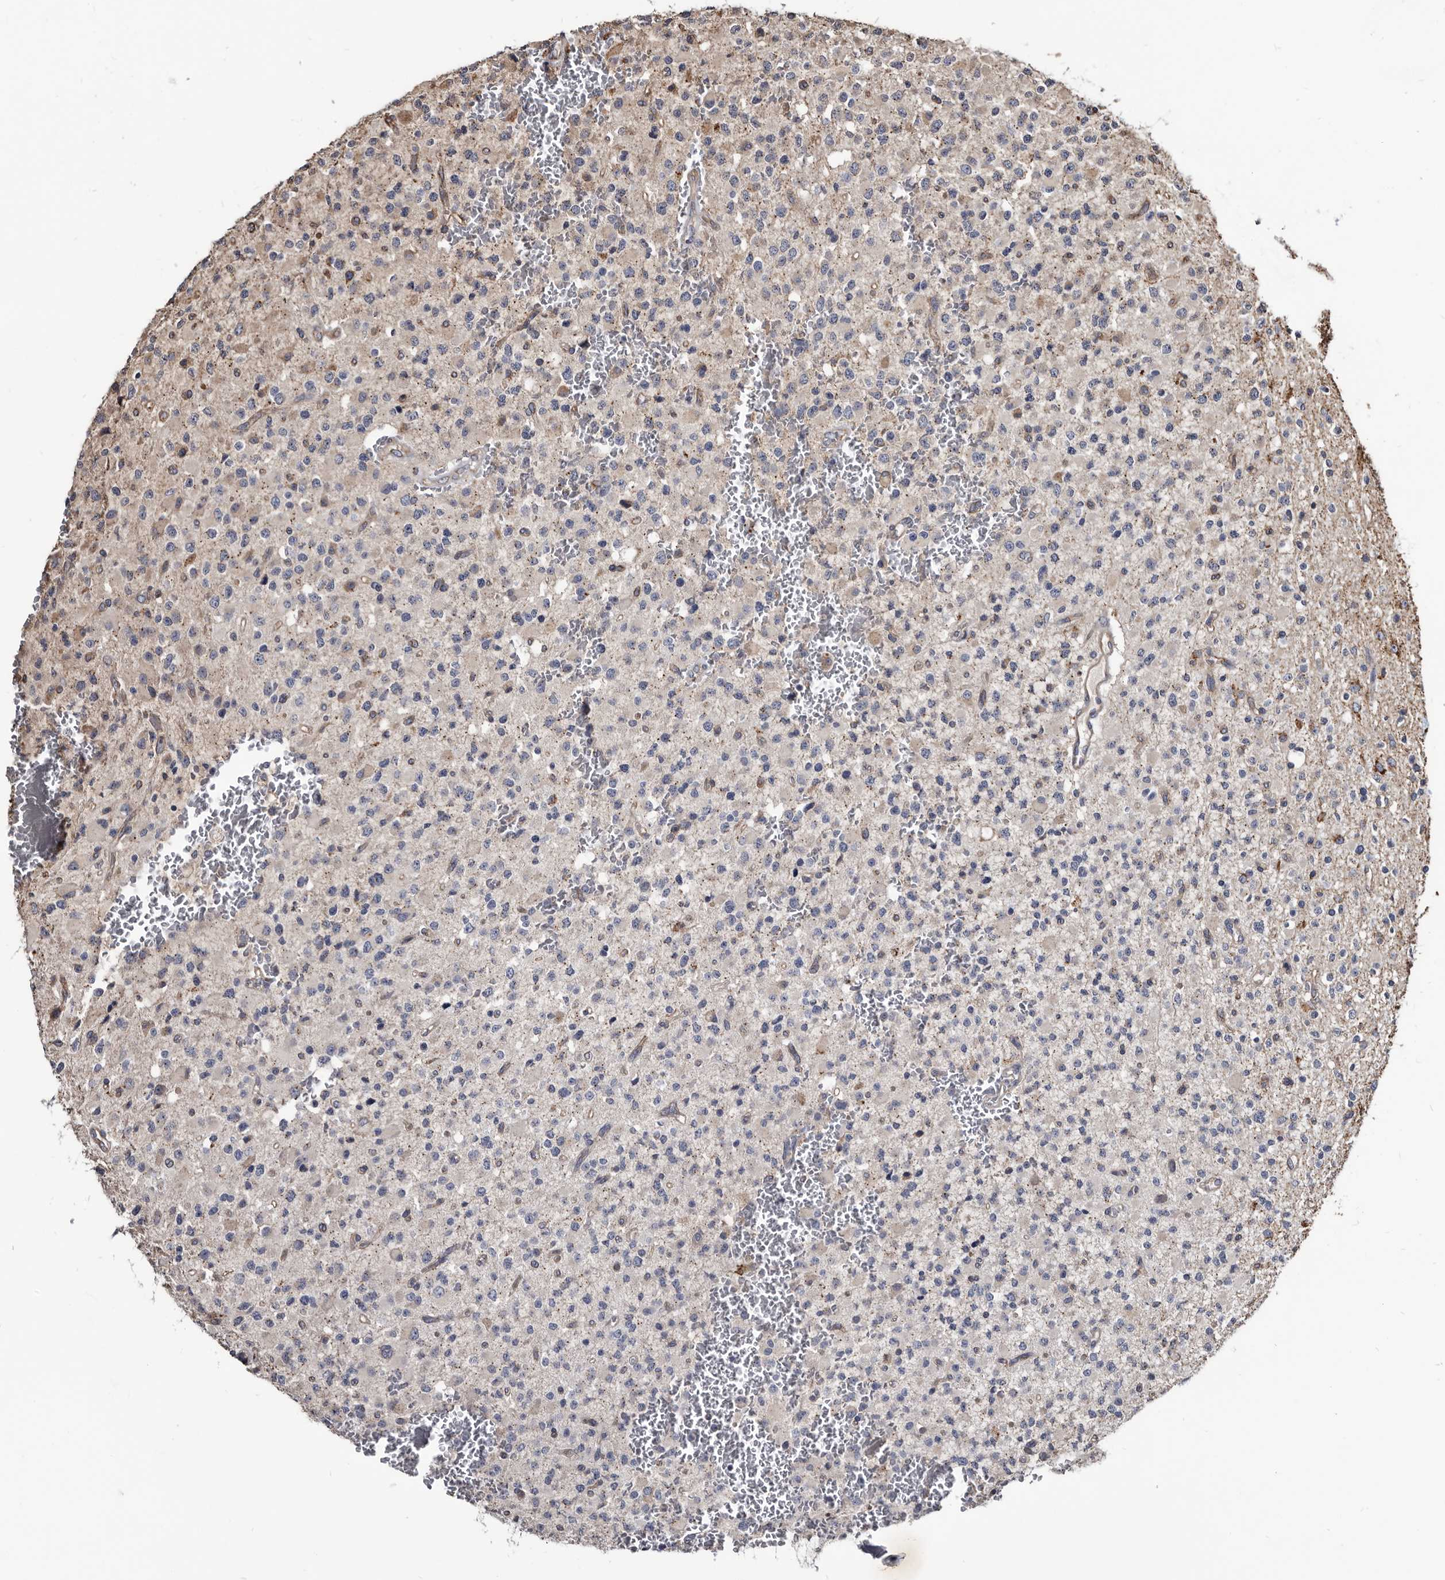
{"staining": {"intensity": "negative", "quantity": "none", "location": "none"}, "tissue": "glioma", "cell_type": "Tumor cells", "image_type": "cancer", "snomed": [{"axis": "morphology", "description": "Glioma, malignant, High grade"}, {"axis": "topography", "description": "Brain"}], "caption": "Tumor cells are negative for protein expression in human malignant high-grade glioma. (DAB (3,3'-diaminobenzidine) immunohistochemistry (IHC), high magnification).", "gene": "CTSA", "patient": {"sex": "male", "age": 34}}